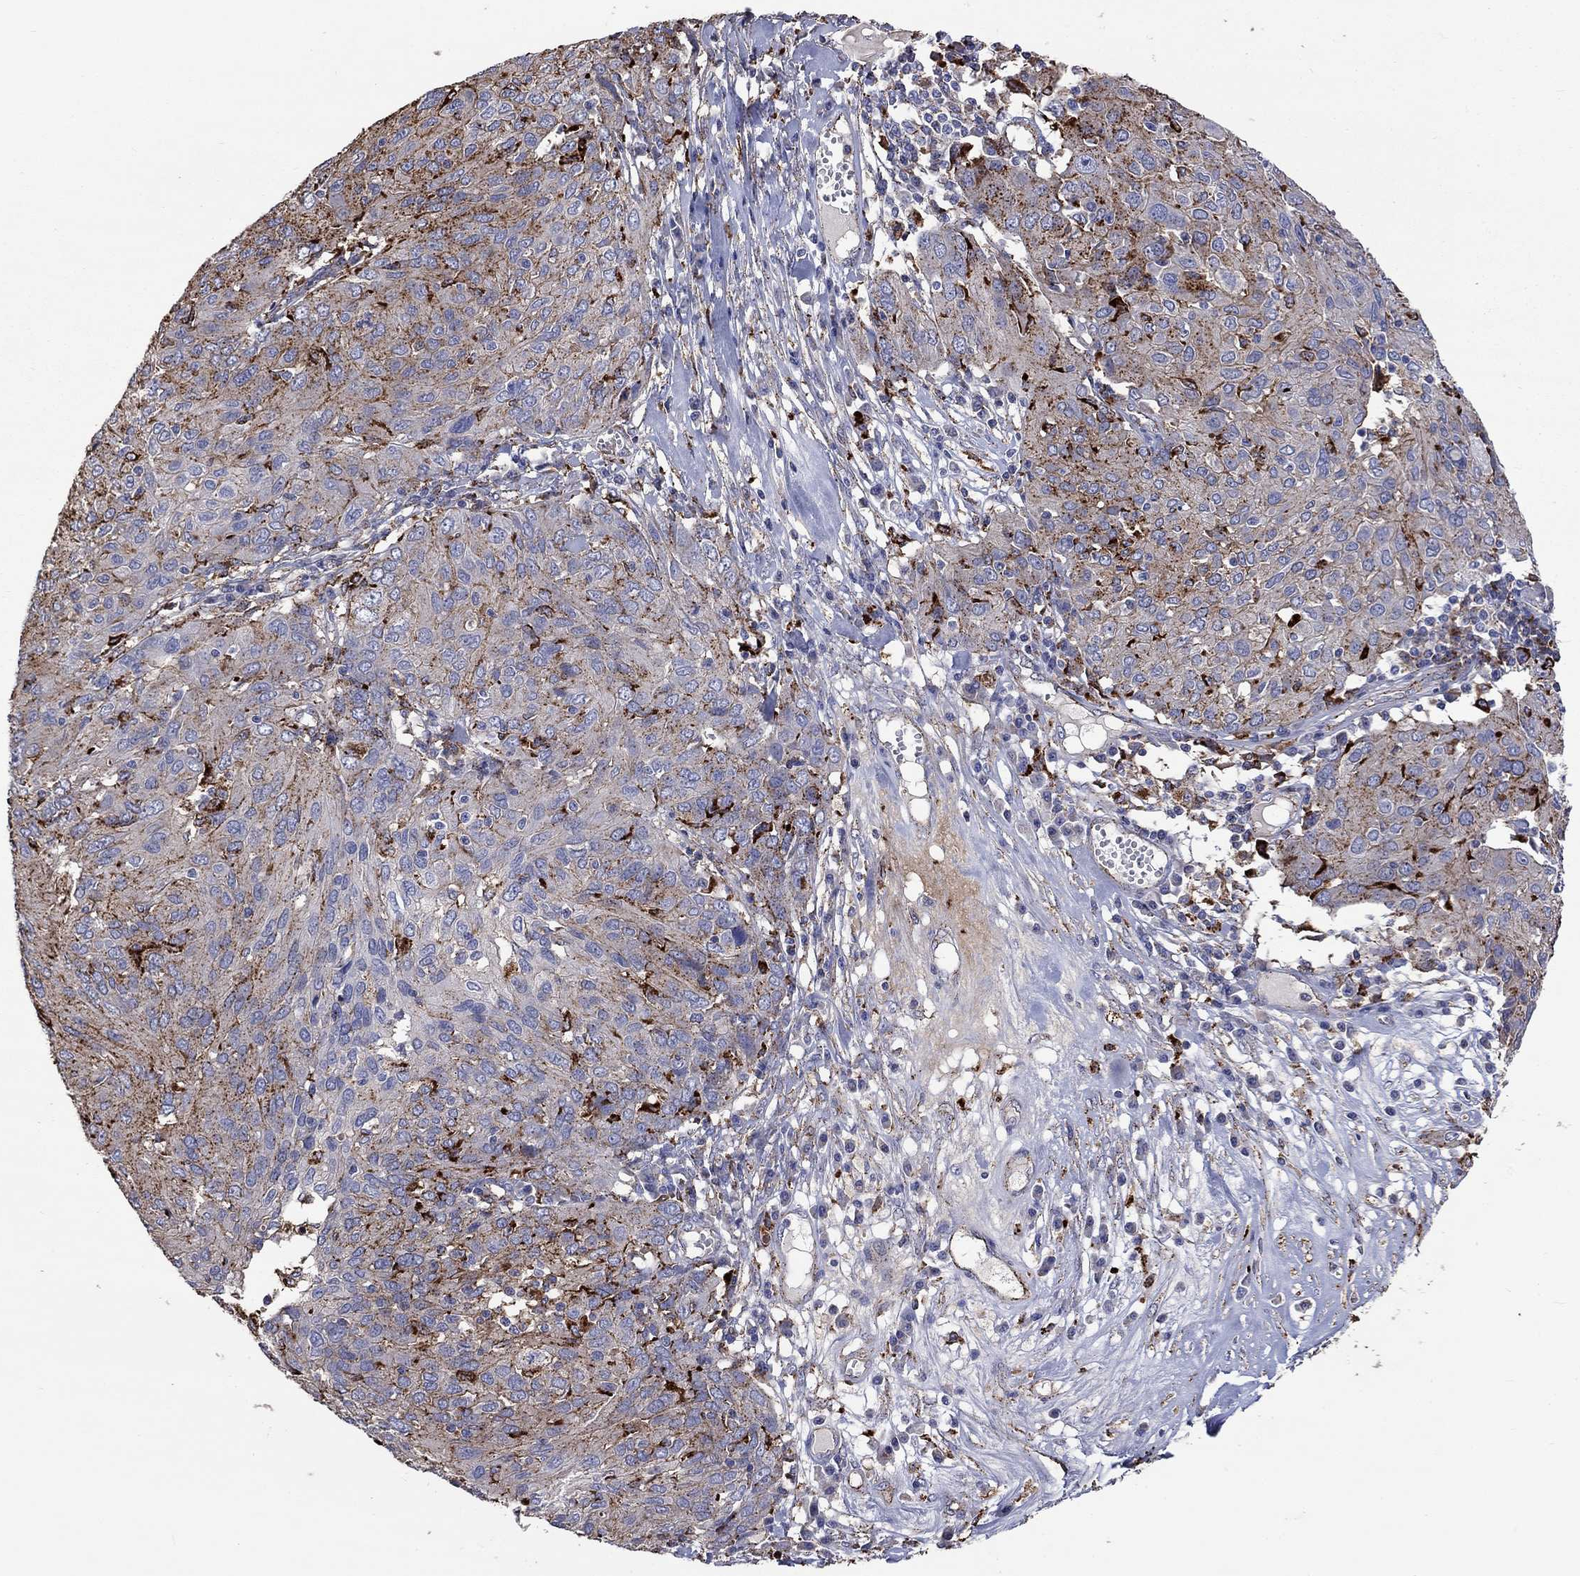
{"staining": {"intensity": "moderate", "quantity": "<25%", "location": "cytoplasmic/membranous"}, "tissue": "ovarian cancer", "cell_type": "Tumor cells", "image_type": "cancer", "snomed": [{"axis": "morphology", "description": "Carcinoma, endometroid"}, {"axis": "topography", "description": "Ovary"}], "caption": "A high-resolution histopathology image shows immunohistochemistry staining of endometroid carcinoma (ovarian), which exhibits moderate cytoplasmic/membranous staining in about <25% of tumor cells.", "gene": "CTSB", "patient": {"sex": "female", "age": 50}}